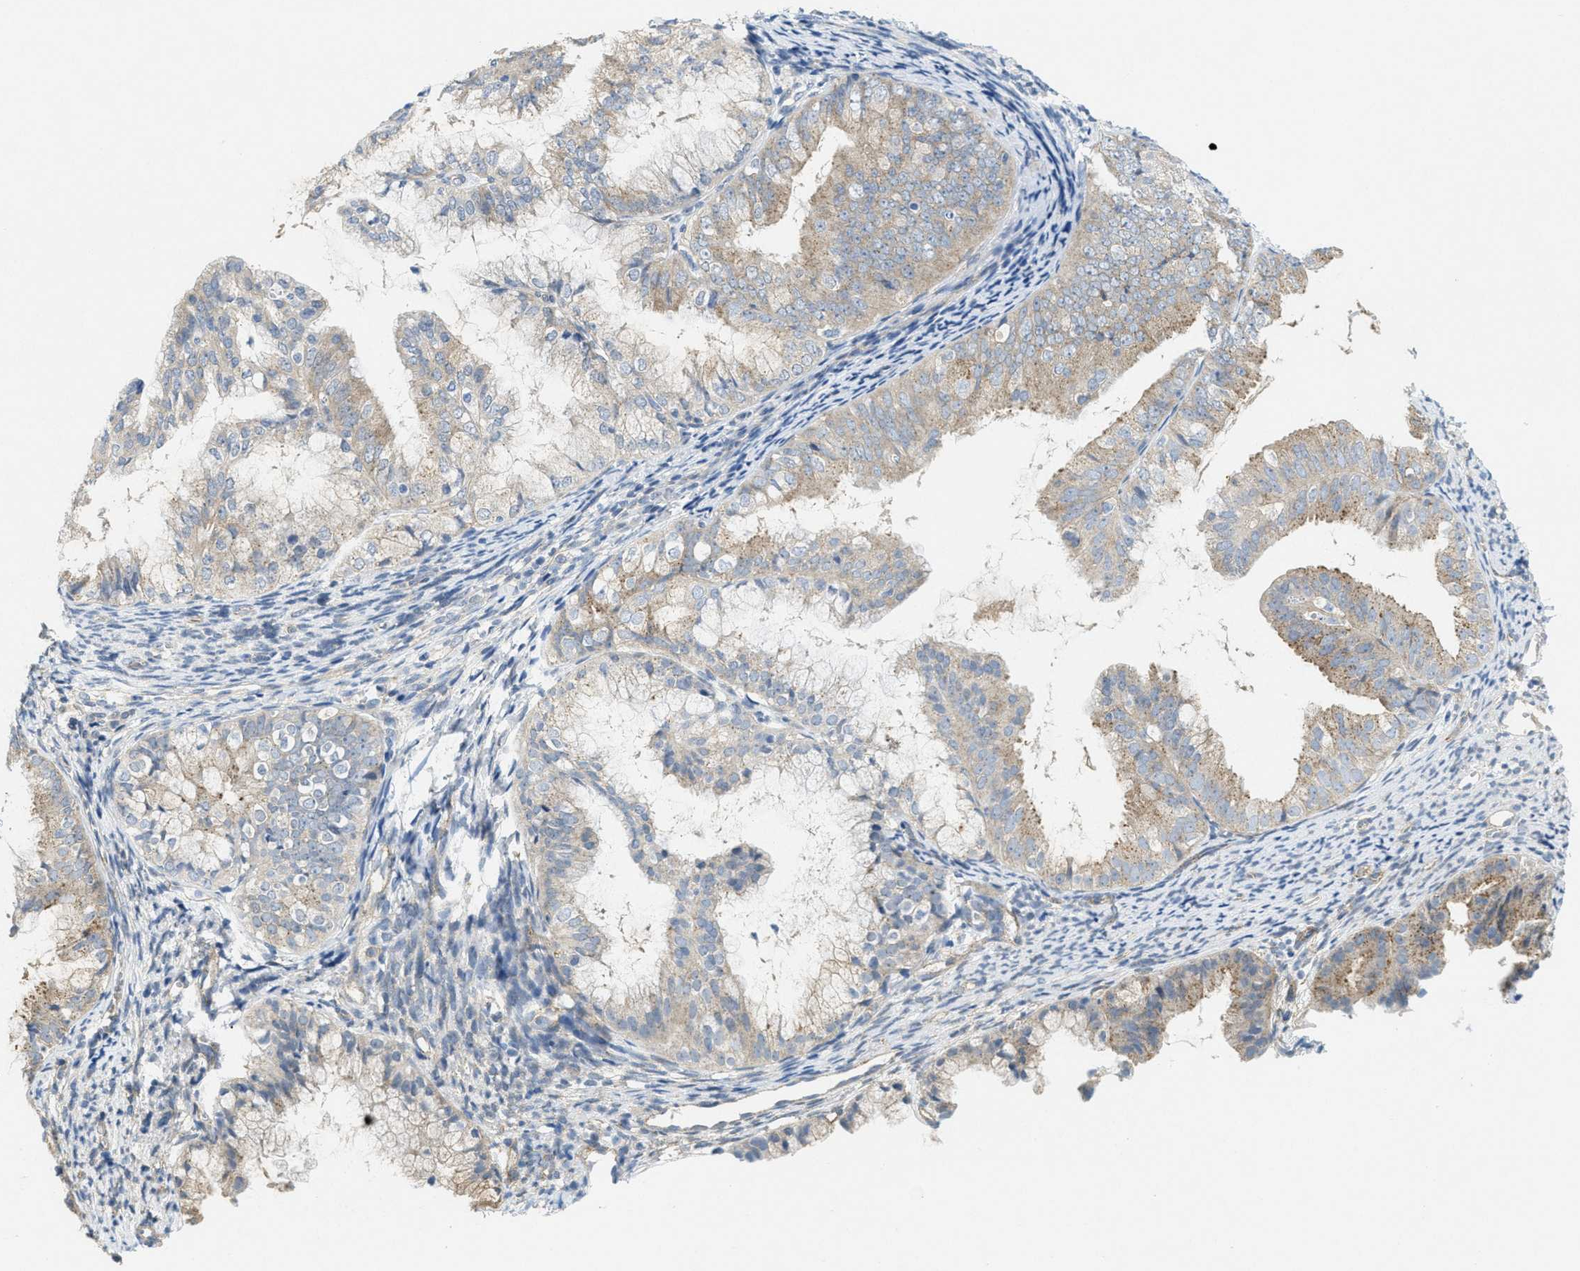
{"staining": {"intensity": "weak", "quantity": "<25%", "location": "cytoplasmic/membranous"}, "tissue": "endometrial cancer", "cell_type": "Tumor cells", "image_type": "cancer", "snomed": [{"axis": "morphology", "description": "Adenocarcinoma, NOS"}, {"axis": "topography", "description": "Endometrium"}], "caption": "This photomicrograph is of endometrial cancer (adenocarcinoma) stained with IHC to label a protein in brown with the nuclei are counter-stained blue. There is no staining in tumor cells.", "gene": "ZFYVE9", "patient": {"sex": "female", "age": 63}}